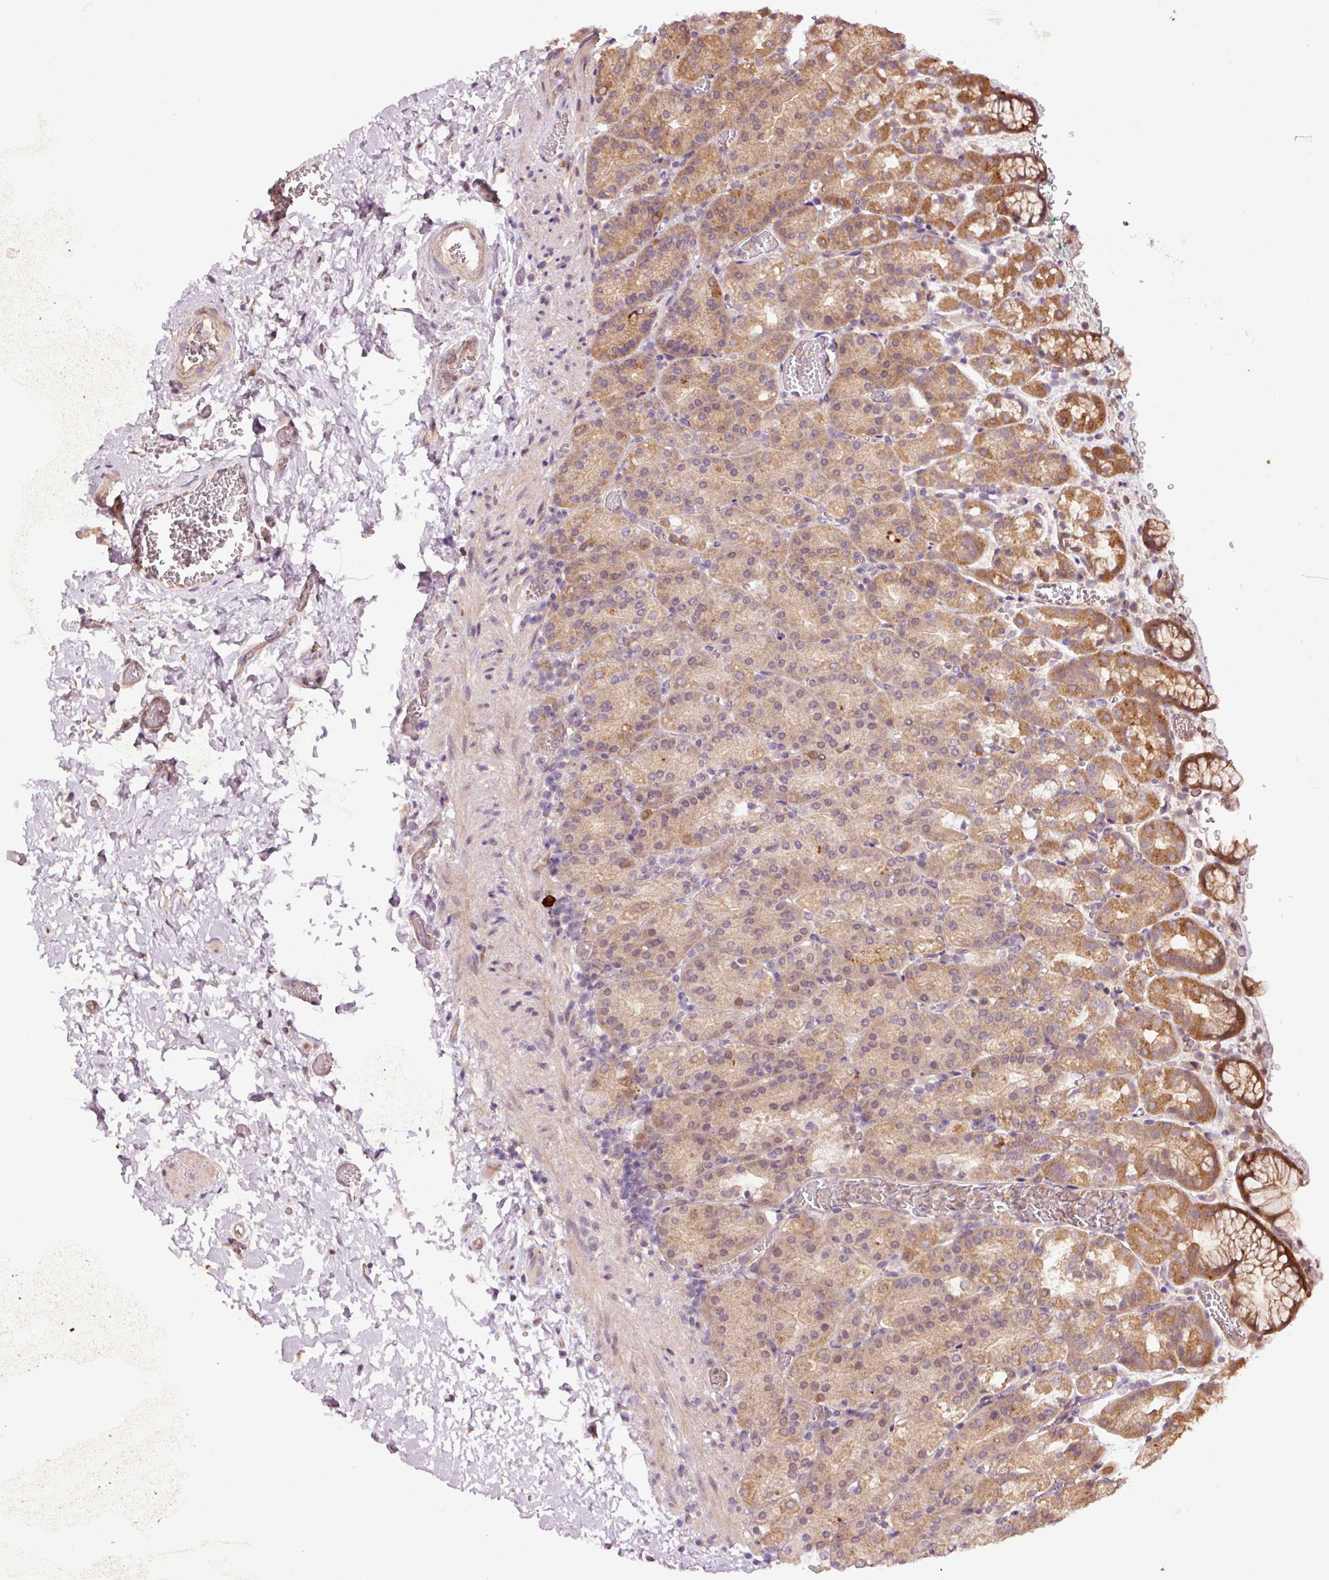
{"staining": {"intensity": "moderate", "quantity": ">75%", "location": "cytoplasmic/membranous"}, "tissue": "stomach", "cell_type": "Glandular cells", "image_type": "normal", "snomed": [{"axis": "morphology", "description": "Normal tissue, NOS"}, {"axis": "topography", "description": "Stomach, upper"}], "caption": "Brown immunohistochemical staining in benign human stomach shows moderate cytoplasmic/membranous positivity in about >75% of glandular cells.", "gene": "OXER1", "patient": {"sex": "female", "age": 81}}